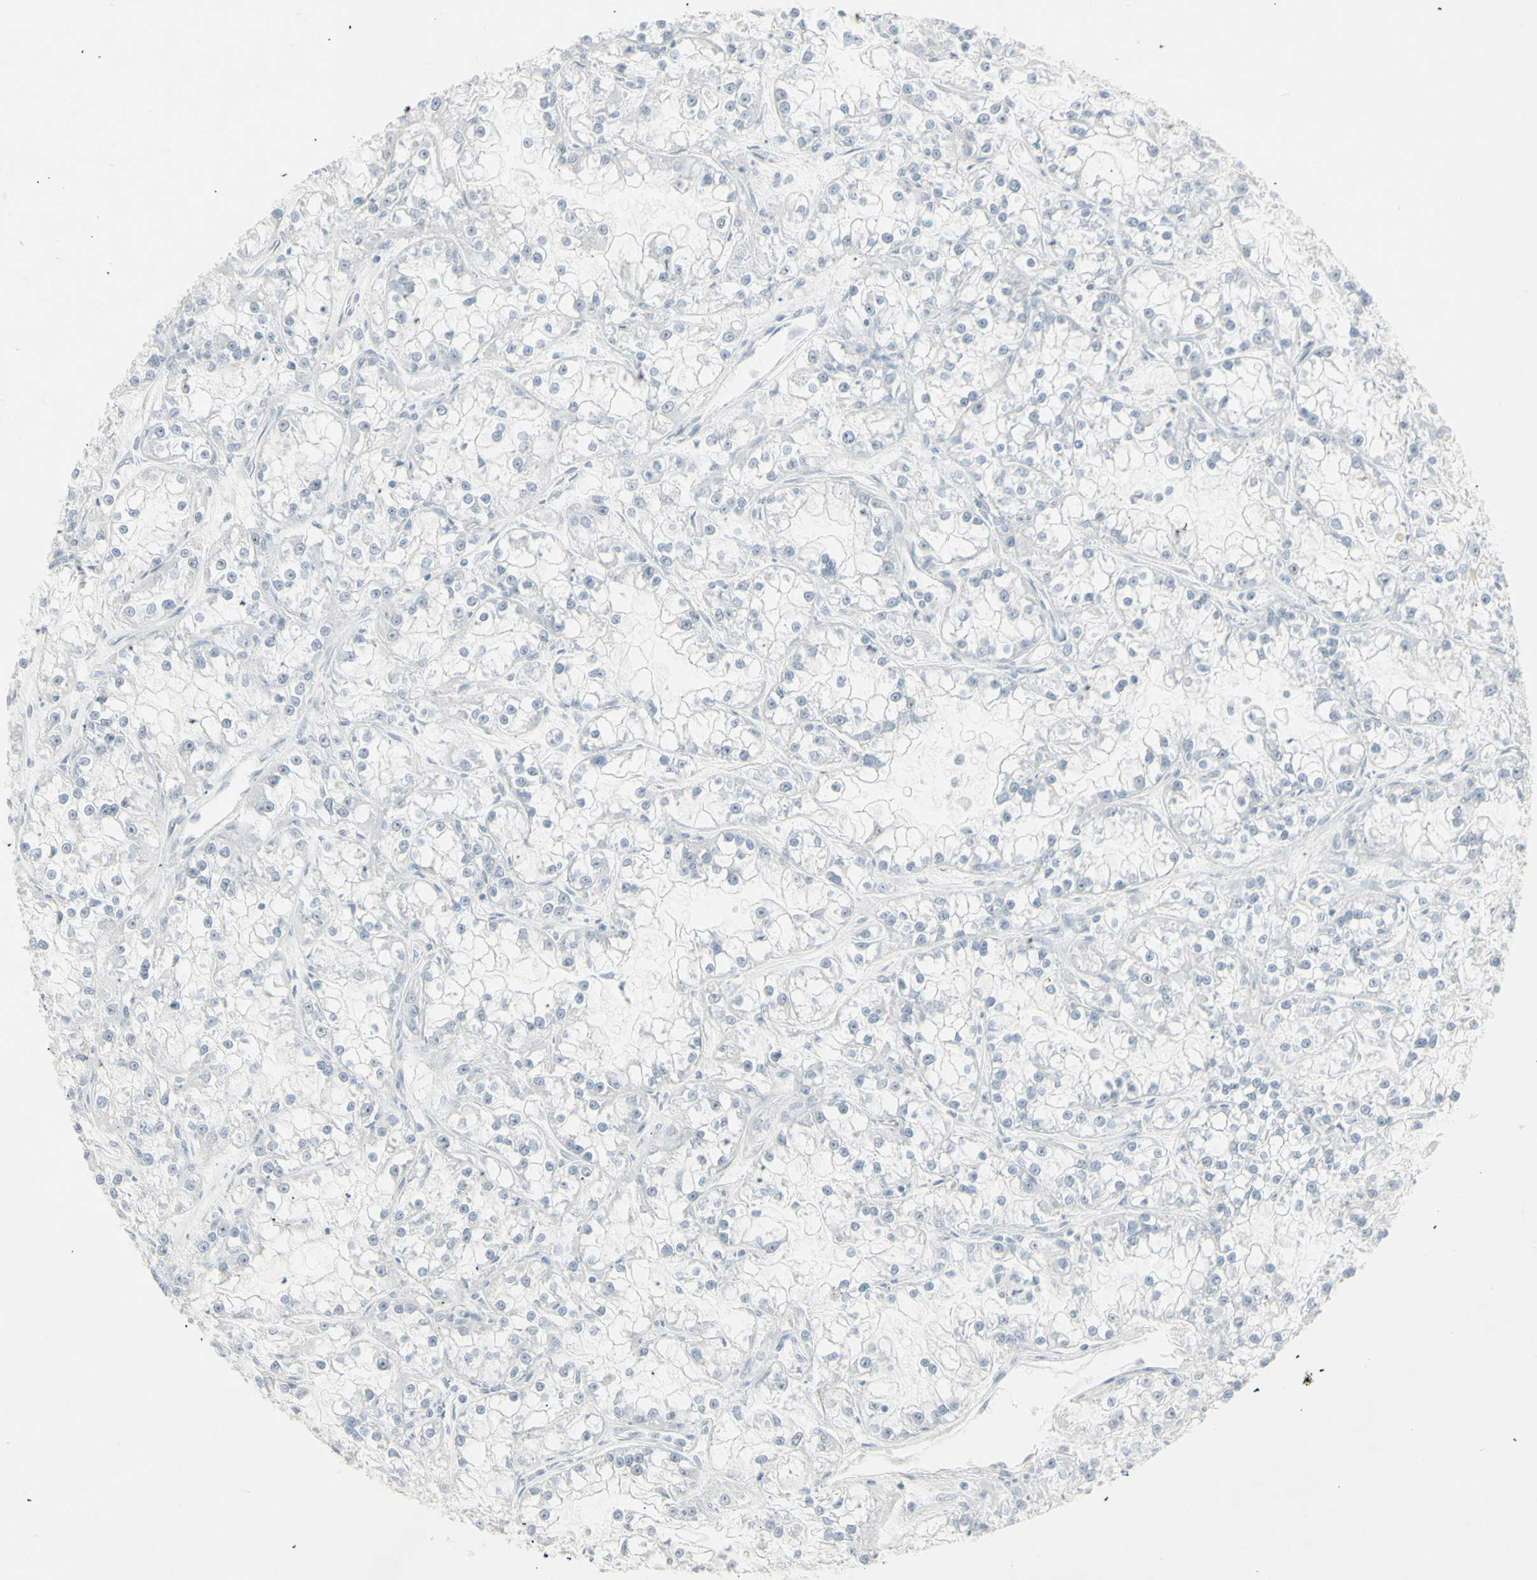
{"staining": {"intensity": "negative", "quantity": "none", "location": "none"}, "tissue": "renal cancer", "cell_type": "Tumor cells", "image_type": "cancer", "snomed": [{"axis": "morphology", "description": "Adenocarcinoma, NOS"}, {"axis": "topography", "description": "Kidney"}], "caption": "Immunohistochemical staining of adenocarcinoma (renal) shows no significant staining in tumor cells. (DAB immunohistochemistry (IHC), high magnification).", "gene": "YBX2", "patient": {"sex": "female", "age": 52}}